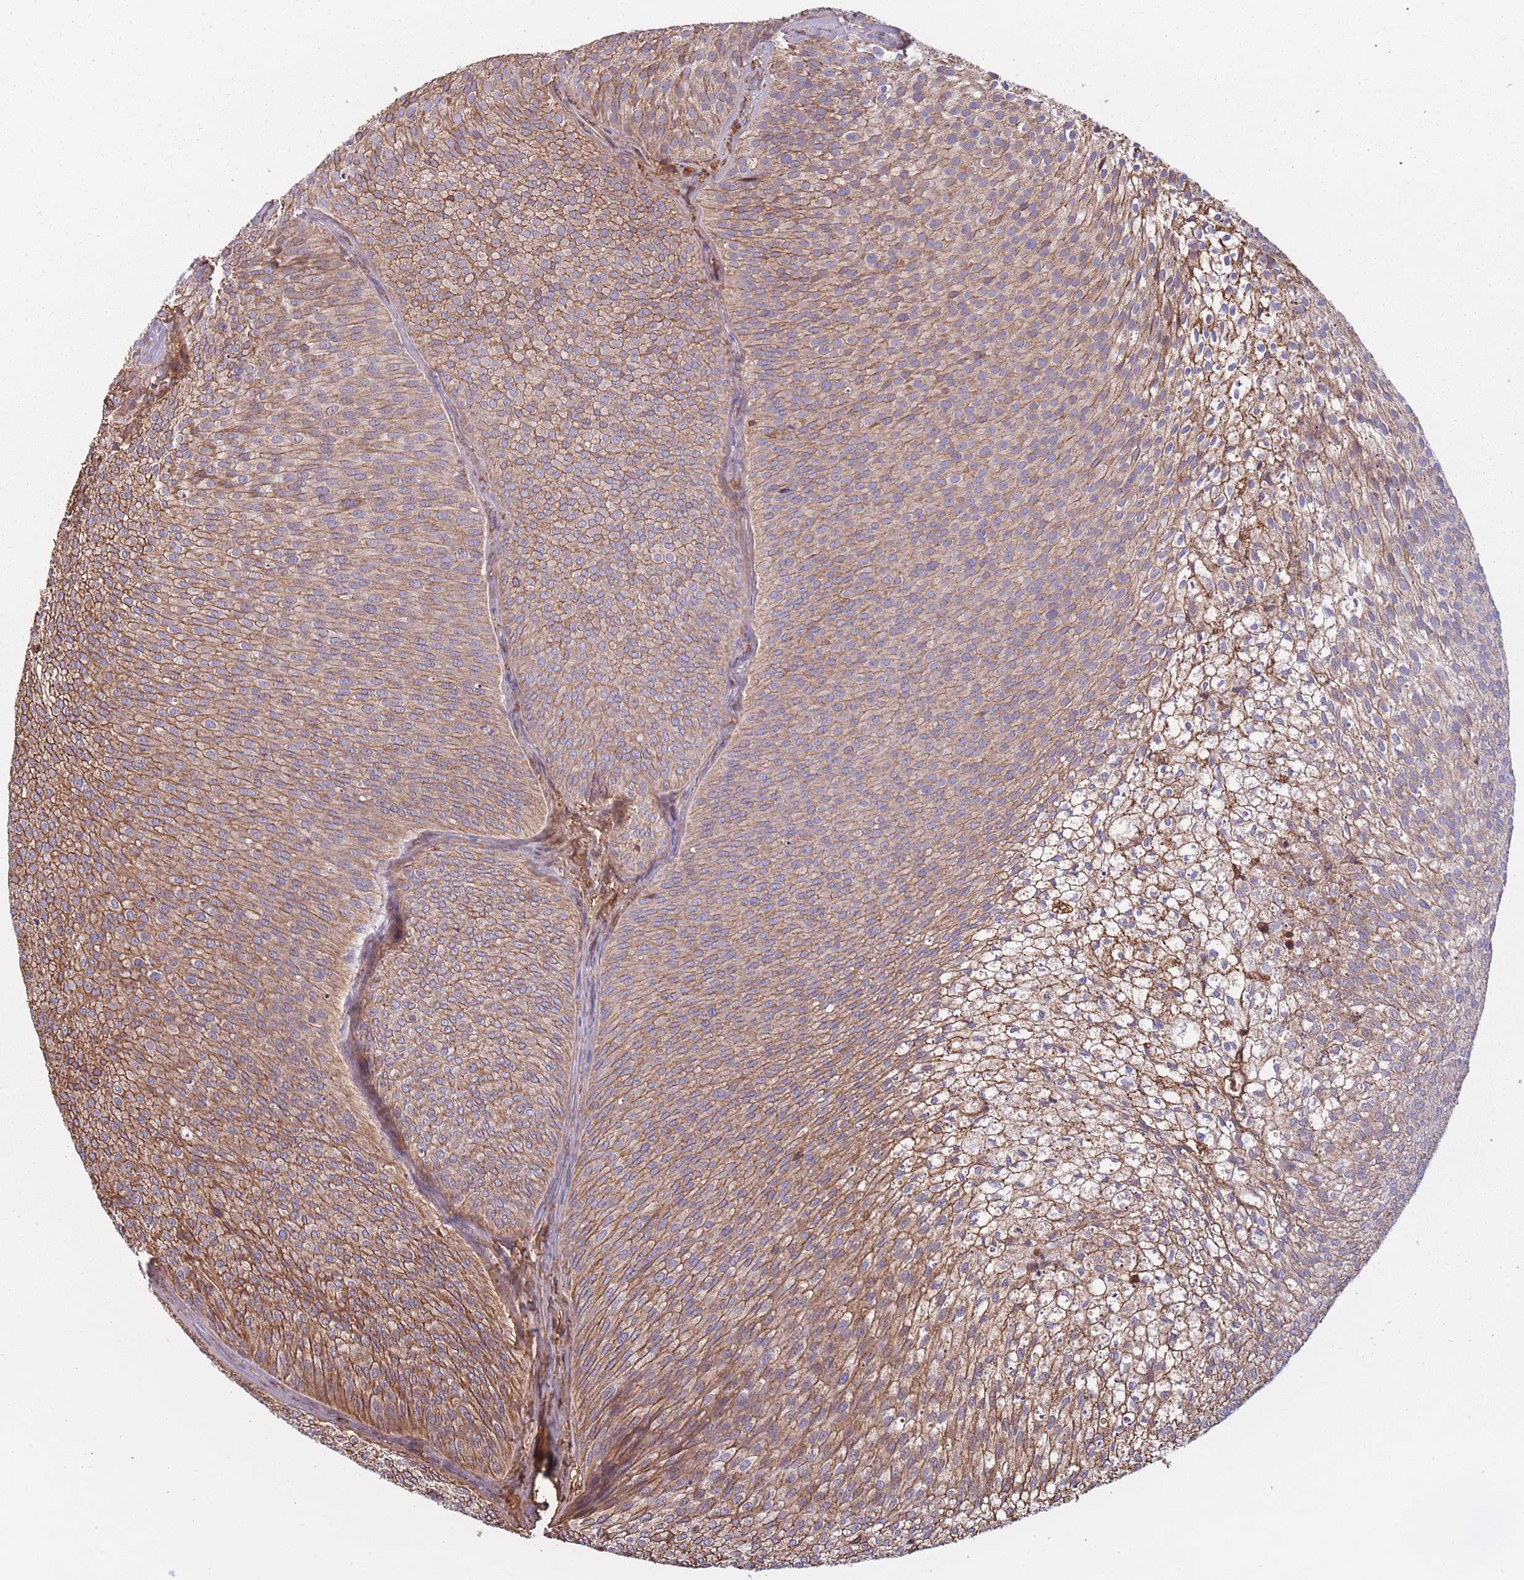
{"staining": {"intensity": "weak", "quantity": ">75%", "location": "cytoplasmic/membranous"}, "tissue": "urothelial cancer", "cell_type": "Tumor cells", "image_type": "cancer", "snomed": [{"axis": "morphology", "description": "Urothelial carcinoma, Low grade"}, {"axis": "topography", "description": "Urinary bladder"}], "caption": "A histopathology image of urothelial cancer stained for a protein reveals weak cytoplasmic/membranous brown staining in tumor cells.", "gene": "KAT2A", "patient": {"sex": "male", "age": 91}}